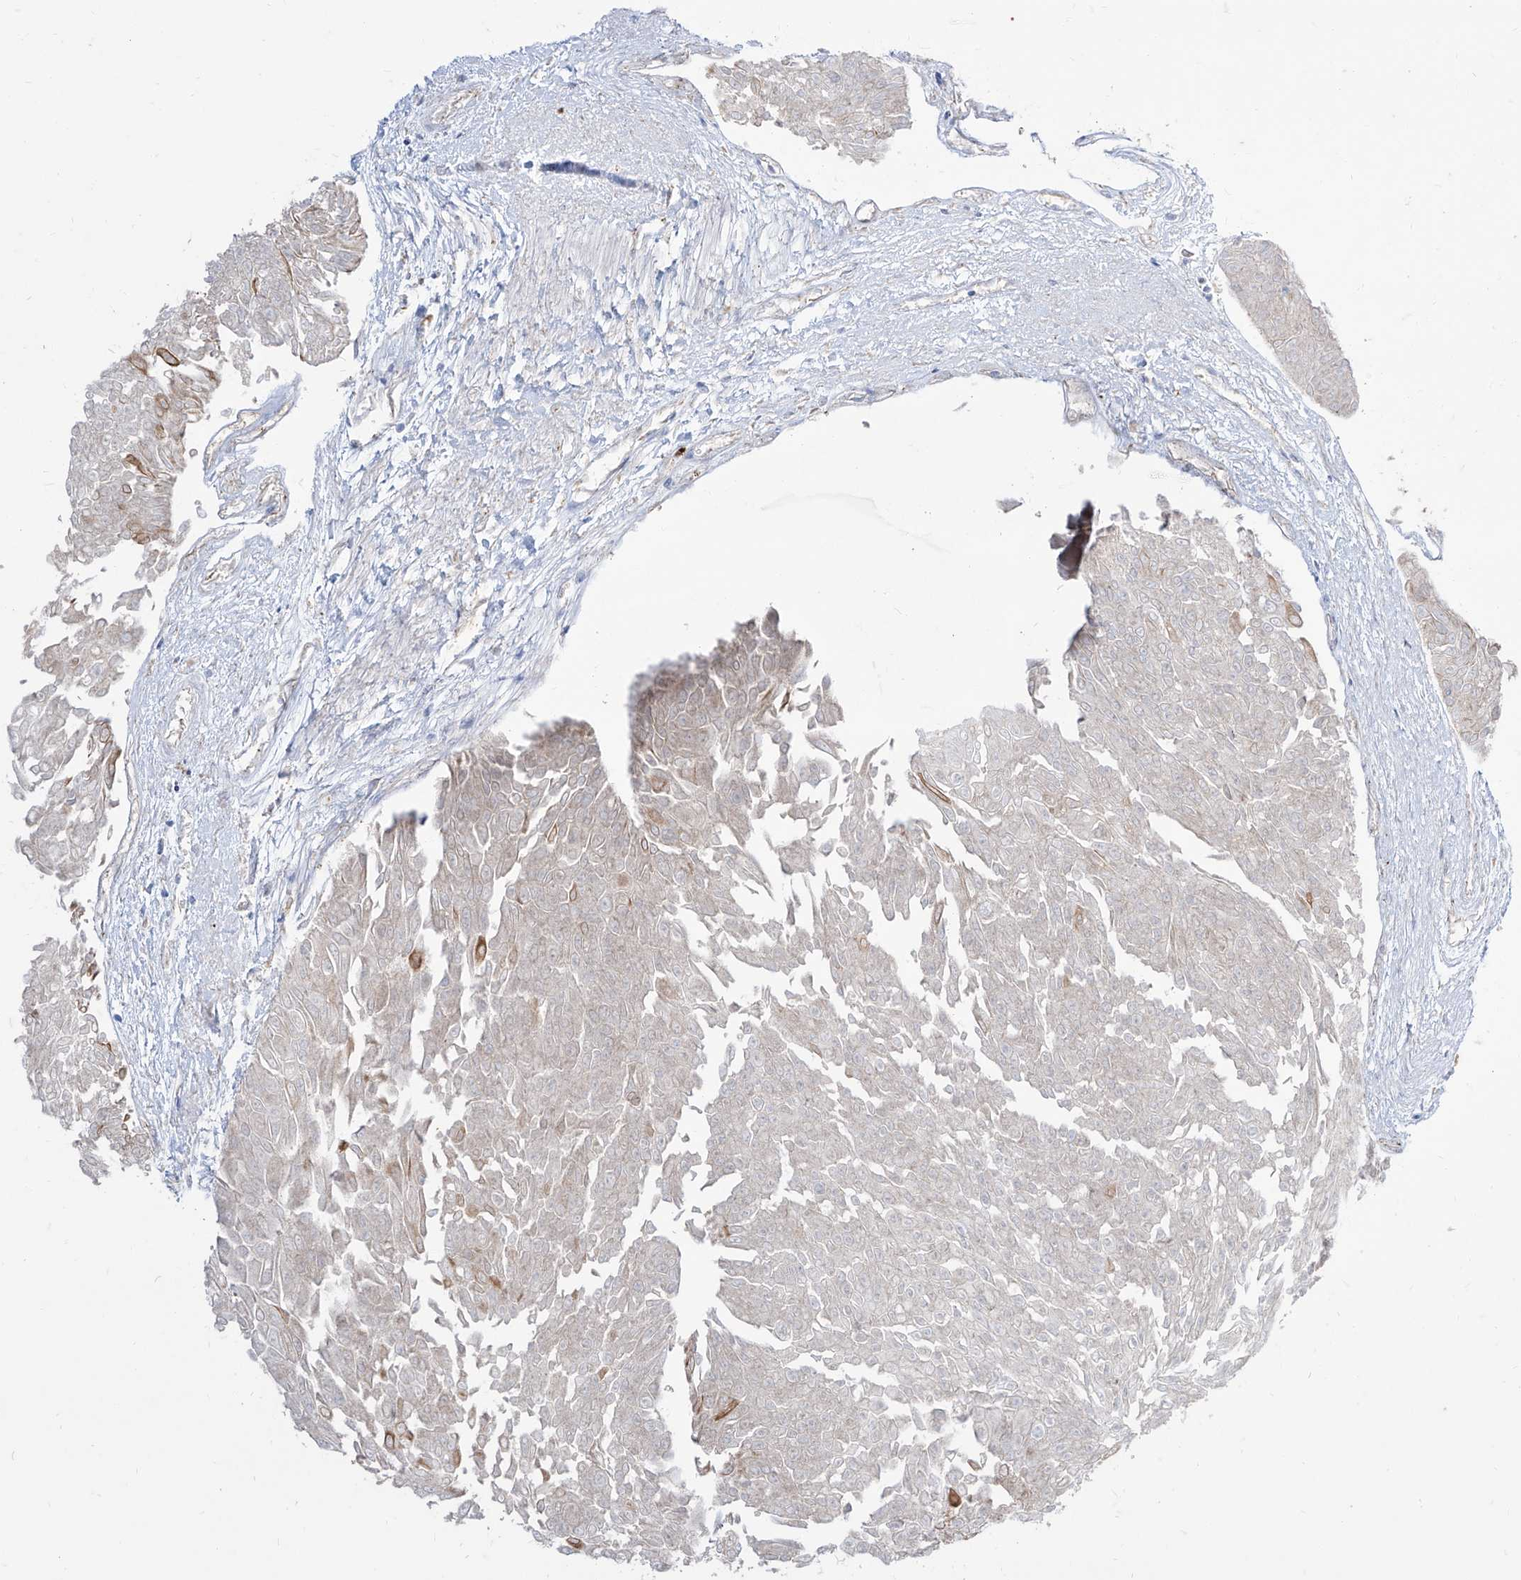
{"staining": {"intensity": "moderate", "quantity": "<25%", "location": "cytoplasmic/membranous"}, "tissue": "urothelial cancer", "cell_type": "Tumor cells", "image_type": "cancer", "snomed": [{"axis": "morphology", "description": "Urothelial carcinoma, Low grade"}, {"axis": "topography", "description": "Urinary bladder"}], "caption": "Human low-grade urothelial carcinoma stained for a protein (brown) shows moderate cytoplasmic/membranous positive staining in about <25% of tumor cells.", "gene": "BROX", "patient": {"sex": "male", "age": 67}}